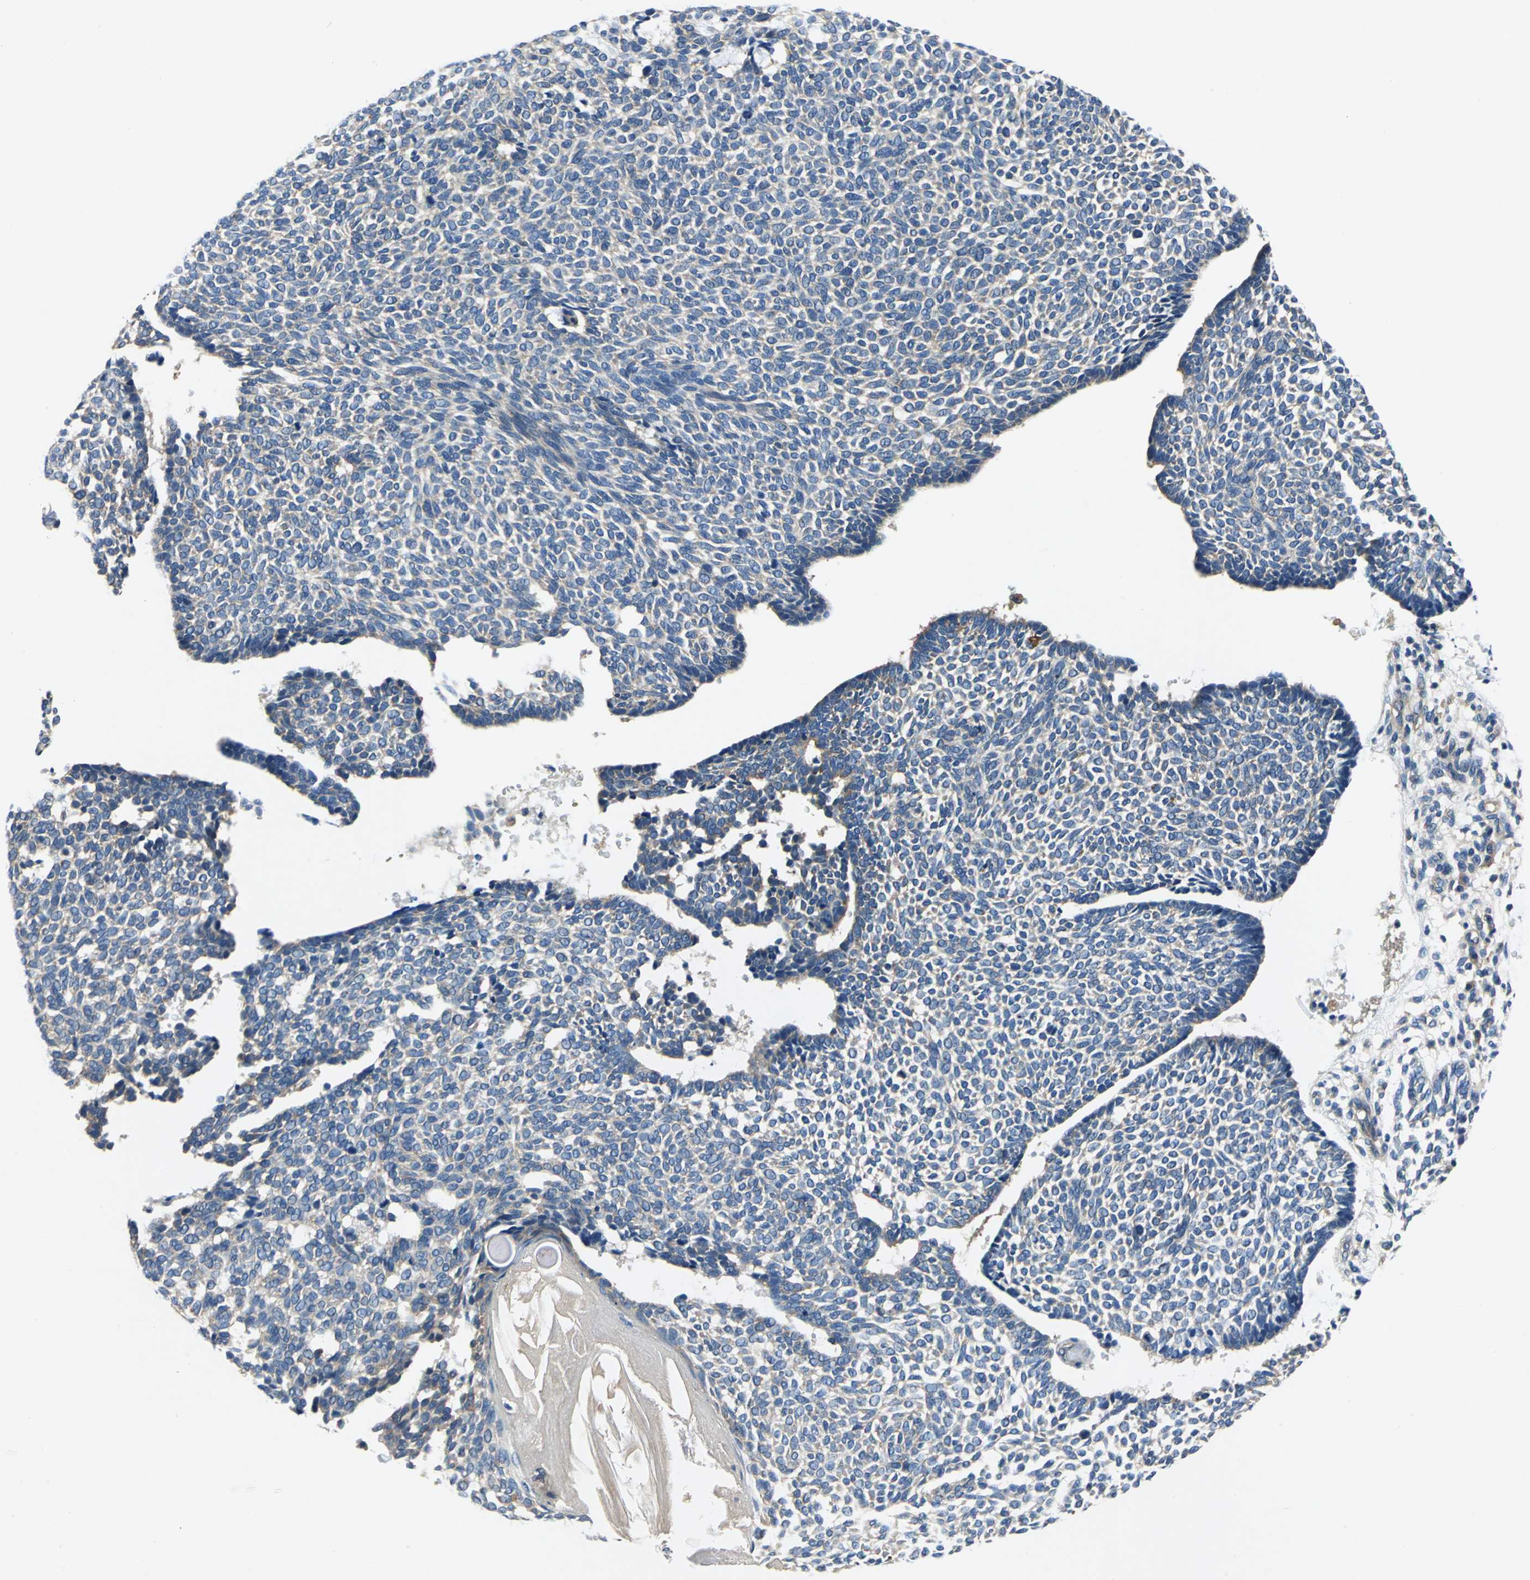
{"staining": {"intensity": "weak", "quantity": "25%-75%", "location": "cytoplasmic/membranous"}, "tissue": "skin cancer", "cell_type": "Tumor cells", "image_type": "cancer", "snomed": [{"axis": "morphology", "description": "Normal tissue, NOS"}, {"axis": "morphology", "description": "Basal cell carcinoma"}, {"axis": "topography", "description": "Skin"}], "caption": "This micrograph displays skin cancer stained with immunohistochemistry to label a protein in brown. The cytoplasmic/membranous of tumor cells show weak positivity for the protein. Nuclei are counter-stained blue.", "gene": "DDX3Y", "patient": {"sex": "male", "age": 87}}